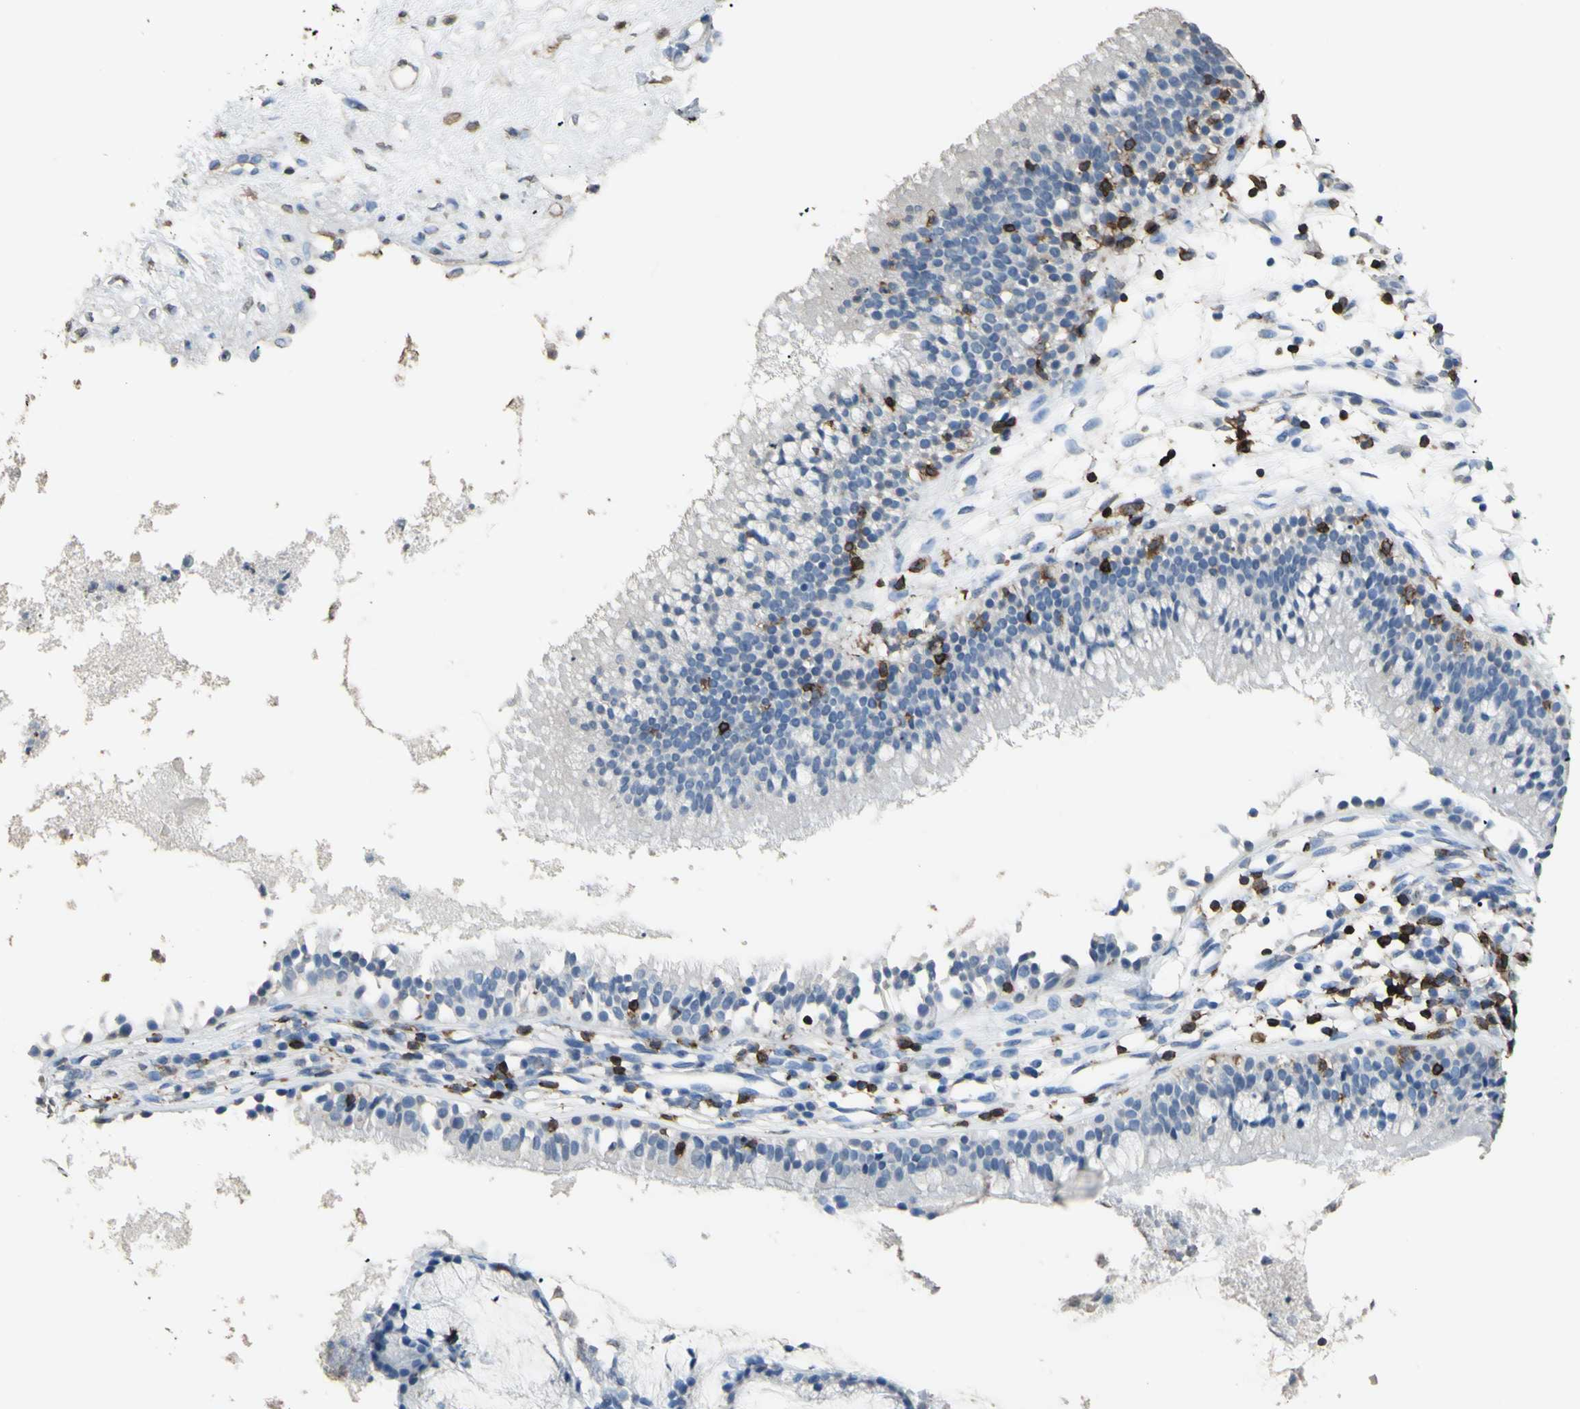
{"staining": {"intensity": "negative", "quantity": "none", "location": "none"}, "tissue": "nasopharynx", "cell_type": "Respiratory epithelial cells", "image_type": "normal", "snomed": [{"axis": "morphology", "description": "Normal tissue, NOS"}, {"axis": "topography", "description": "Nasopharynx"}], "caption": "This photomicrograph is of benign nasopharynx stained with immunohistochemistry (IHC) to label a protein in brown with the nuclei are counter-stained blue. There is no expression in respiratory epithelial cells.", "gene": "PSTPIP1", "patient": {"sex": "male", "age": 21}}